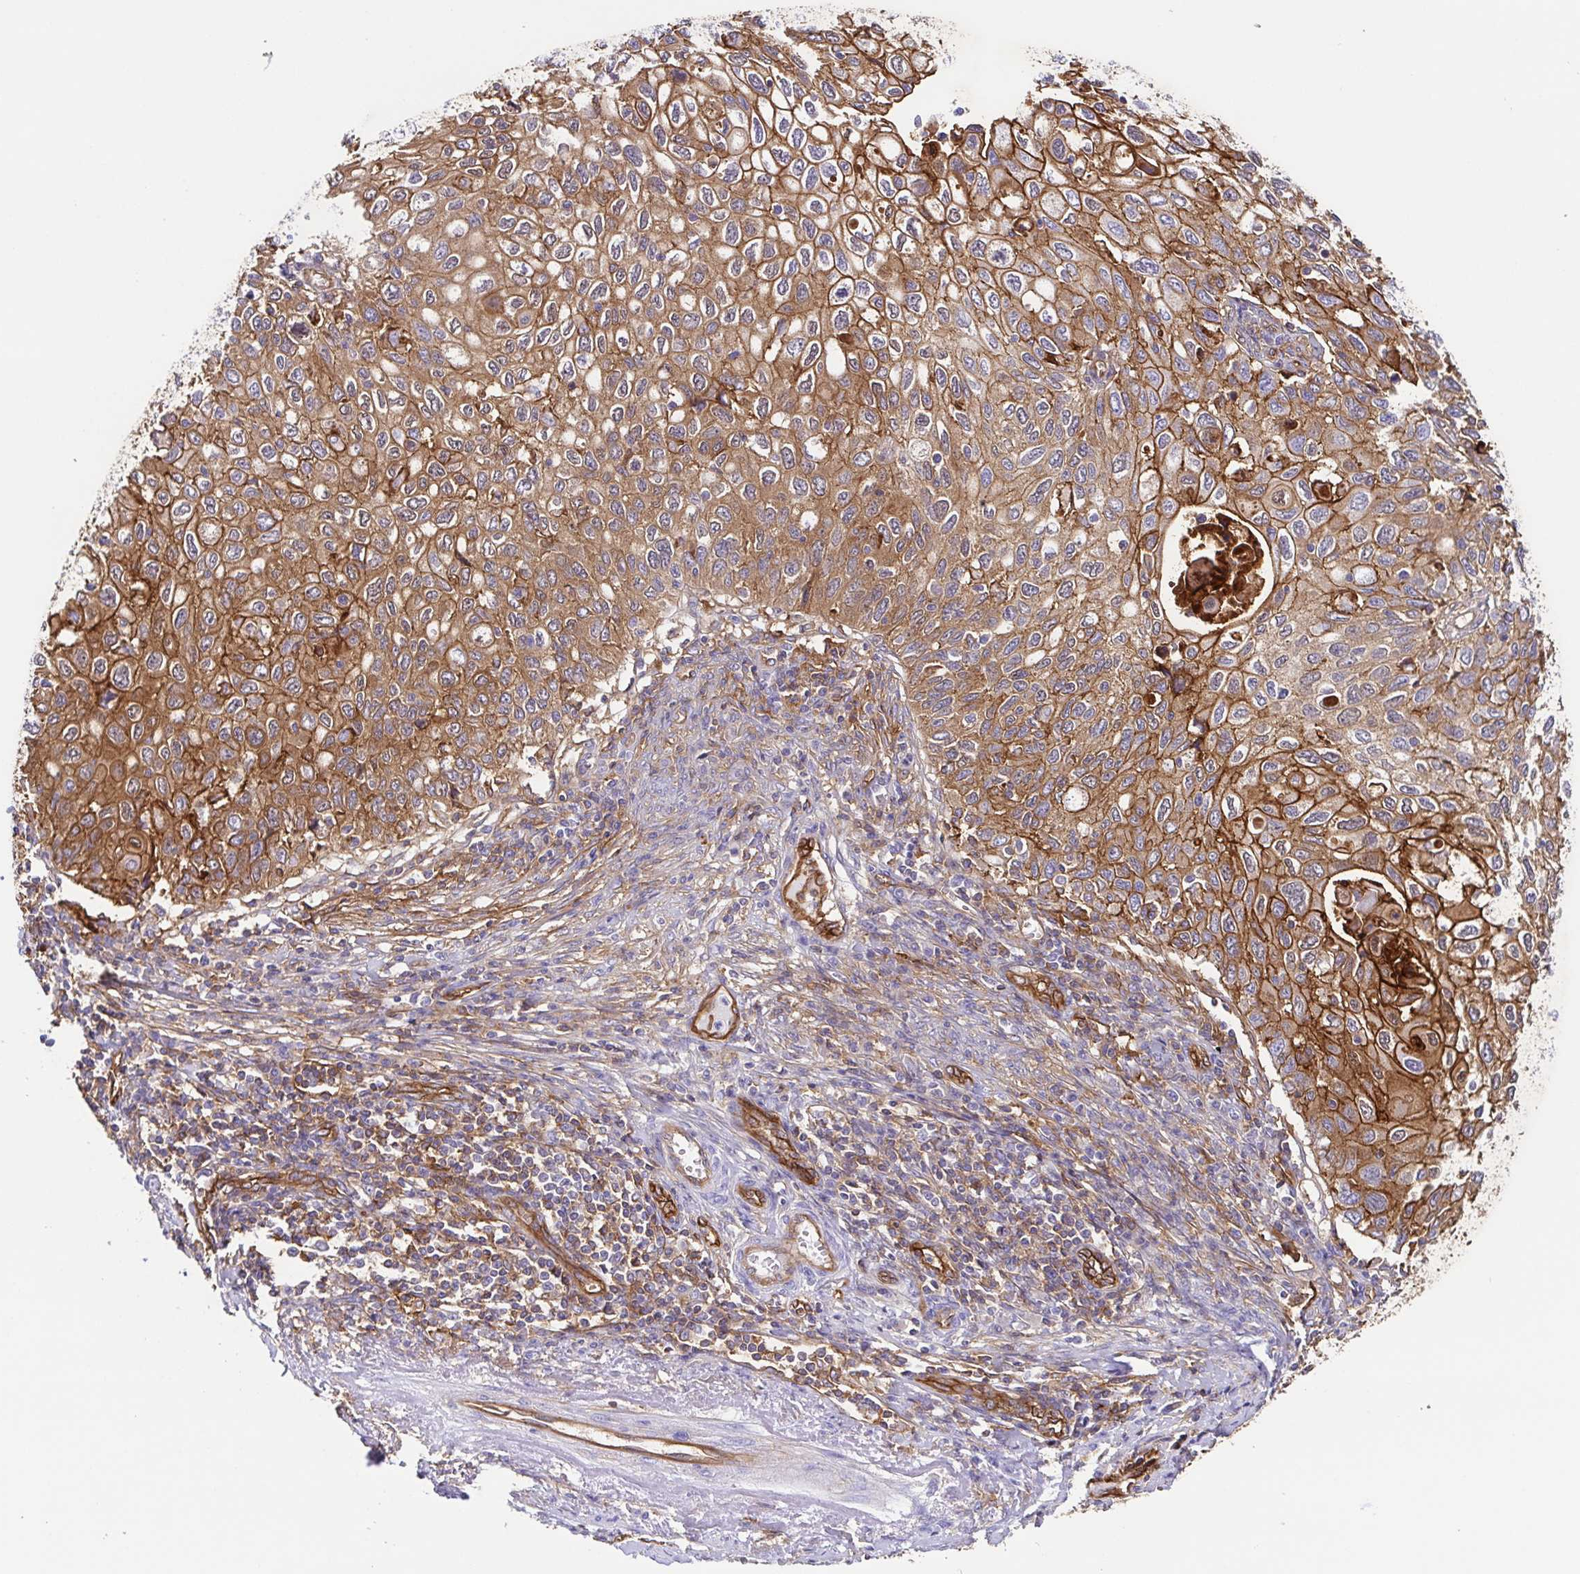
{"staining": {"intensity": "moderate", "quantity": ">75%", "location": "cytoplasmic/membranous"}, "tissue": "cervical cancer", "cell_type": "Tumor cells", "image_type": "cancer", "snomed": [{"axis": "morphology", "description": "Squamous cell carcinoma, NOS"}, {"axis": "topography", "description": "Cervix"}], "caption": "This histopathology image shows IHC staining of squamous cell carcinoma (cervical), with medium moderate cytoplasmic/membranous staining in approximately >75% of tumor cells.", "gene": "ANXA2", "patient": {"sex": "female", "age": 70}}